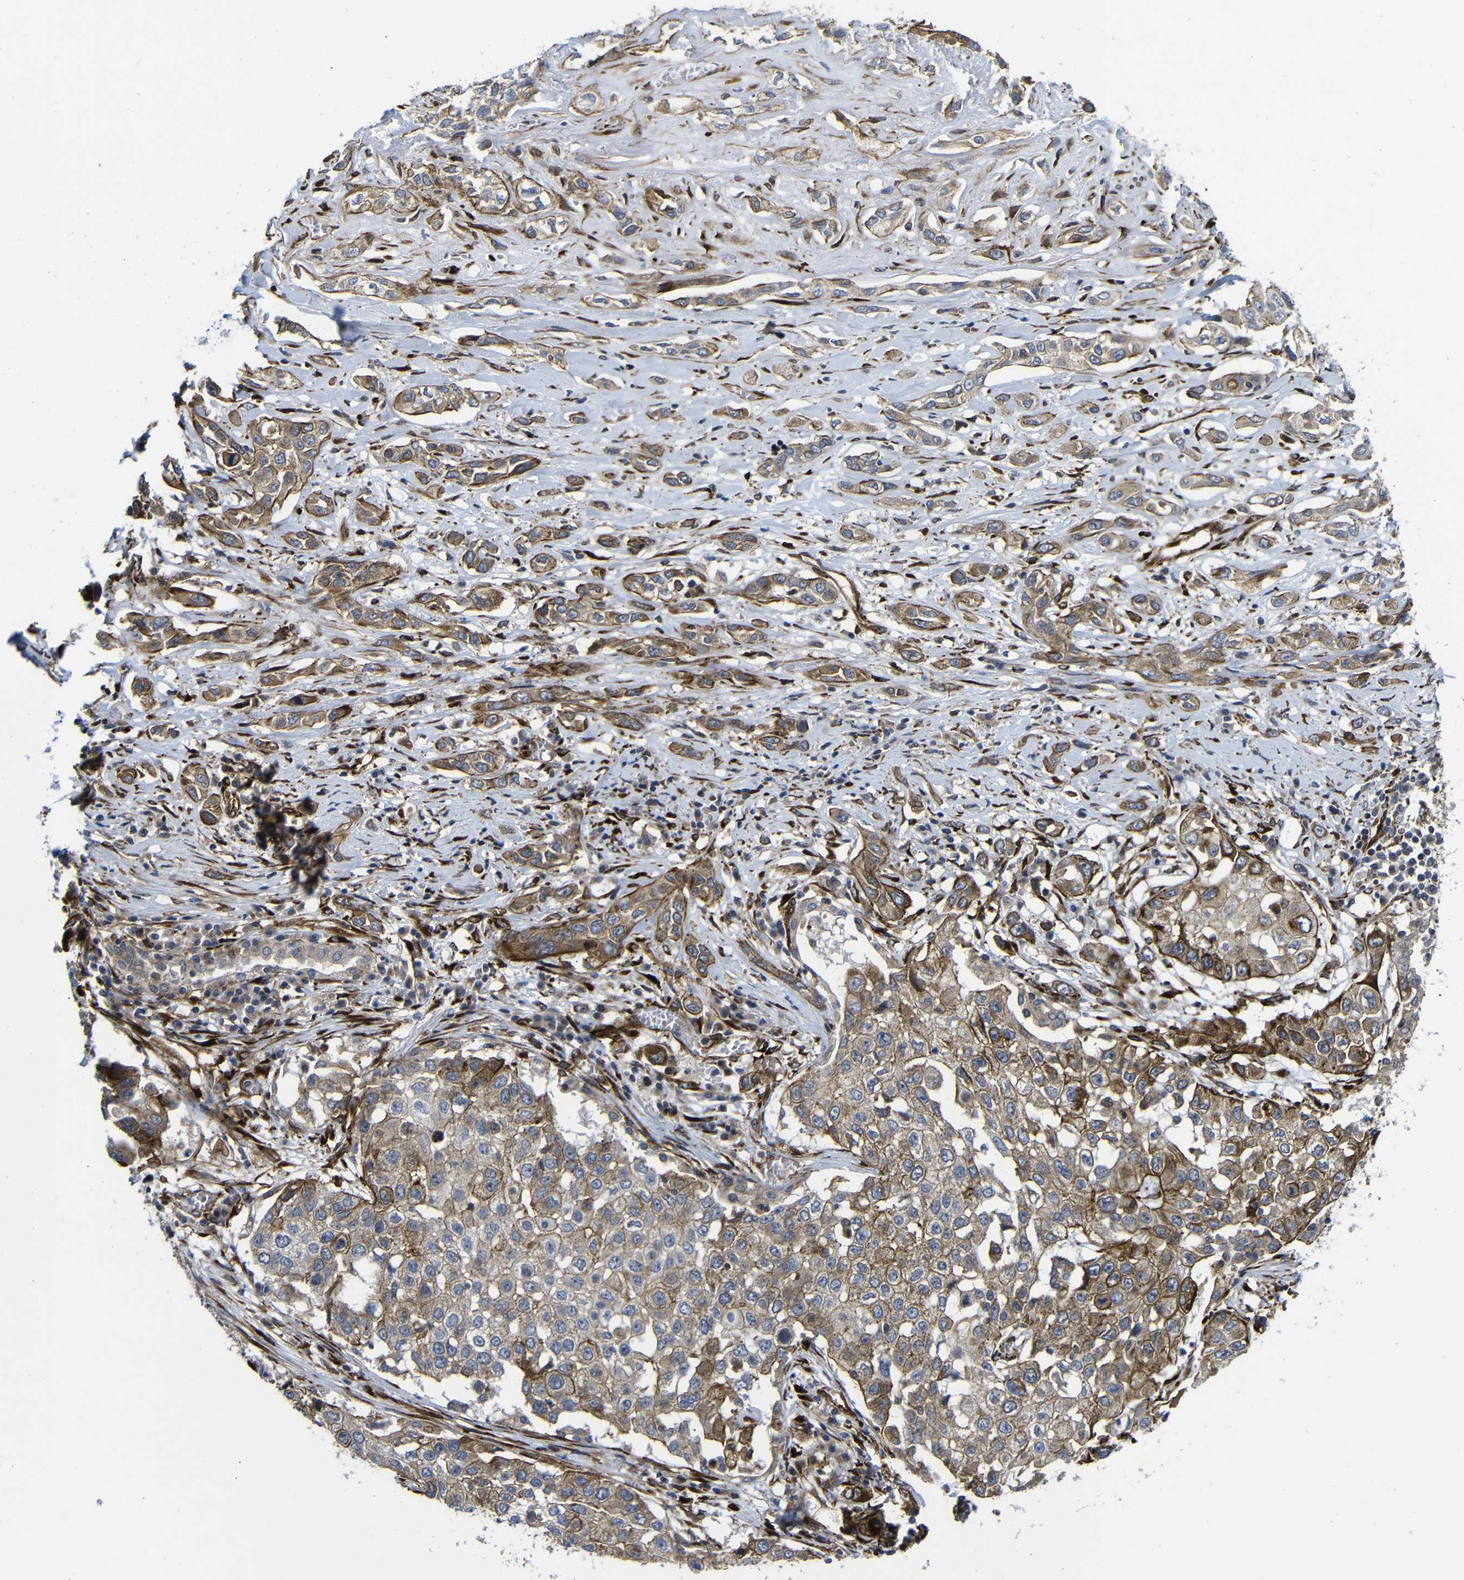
{"staining": {"intensity": "moderate", "quantity": ">75%", "location": "cytoplasmic/membranous"}, "tissue": "lung cancer", "cell_type": "Tumor cells", "image_type": "cancer", "snomed": [{"axis": "morphology", "description": "Squamous cell carcinoma, NOS"}, {"axis": "topography", "description": "Lung"}], "caption": "Lung cancer (squamous cell carcinoma) stained with DAB (3,3'-diaminobenzidine) immunohistochemistry (IHC) demonstrates medium levels of moderate cytoplasmic/membranous expression in about >75% of tumor cells.", "gene": "PARP14", "patient": {"sex": "male", "age": 71}}